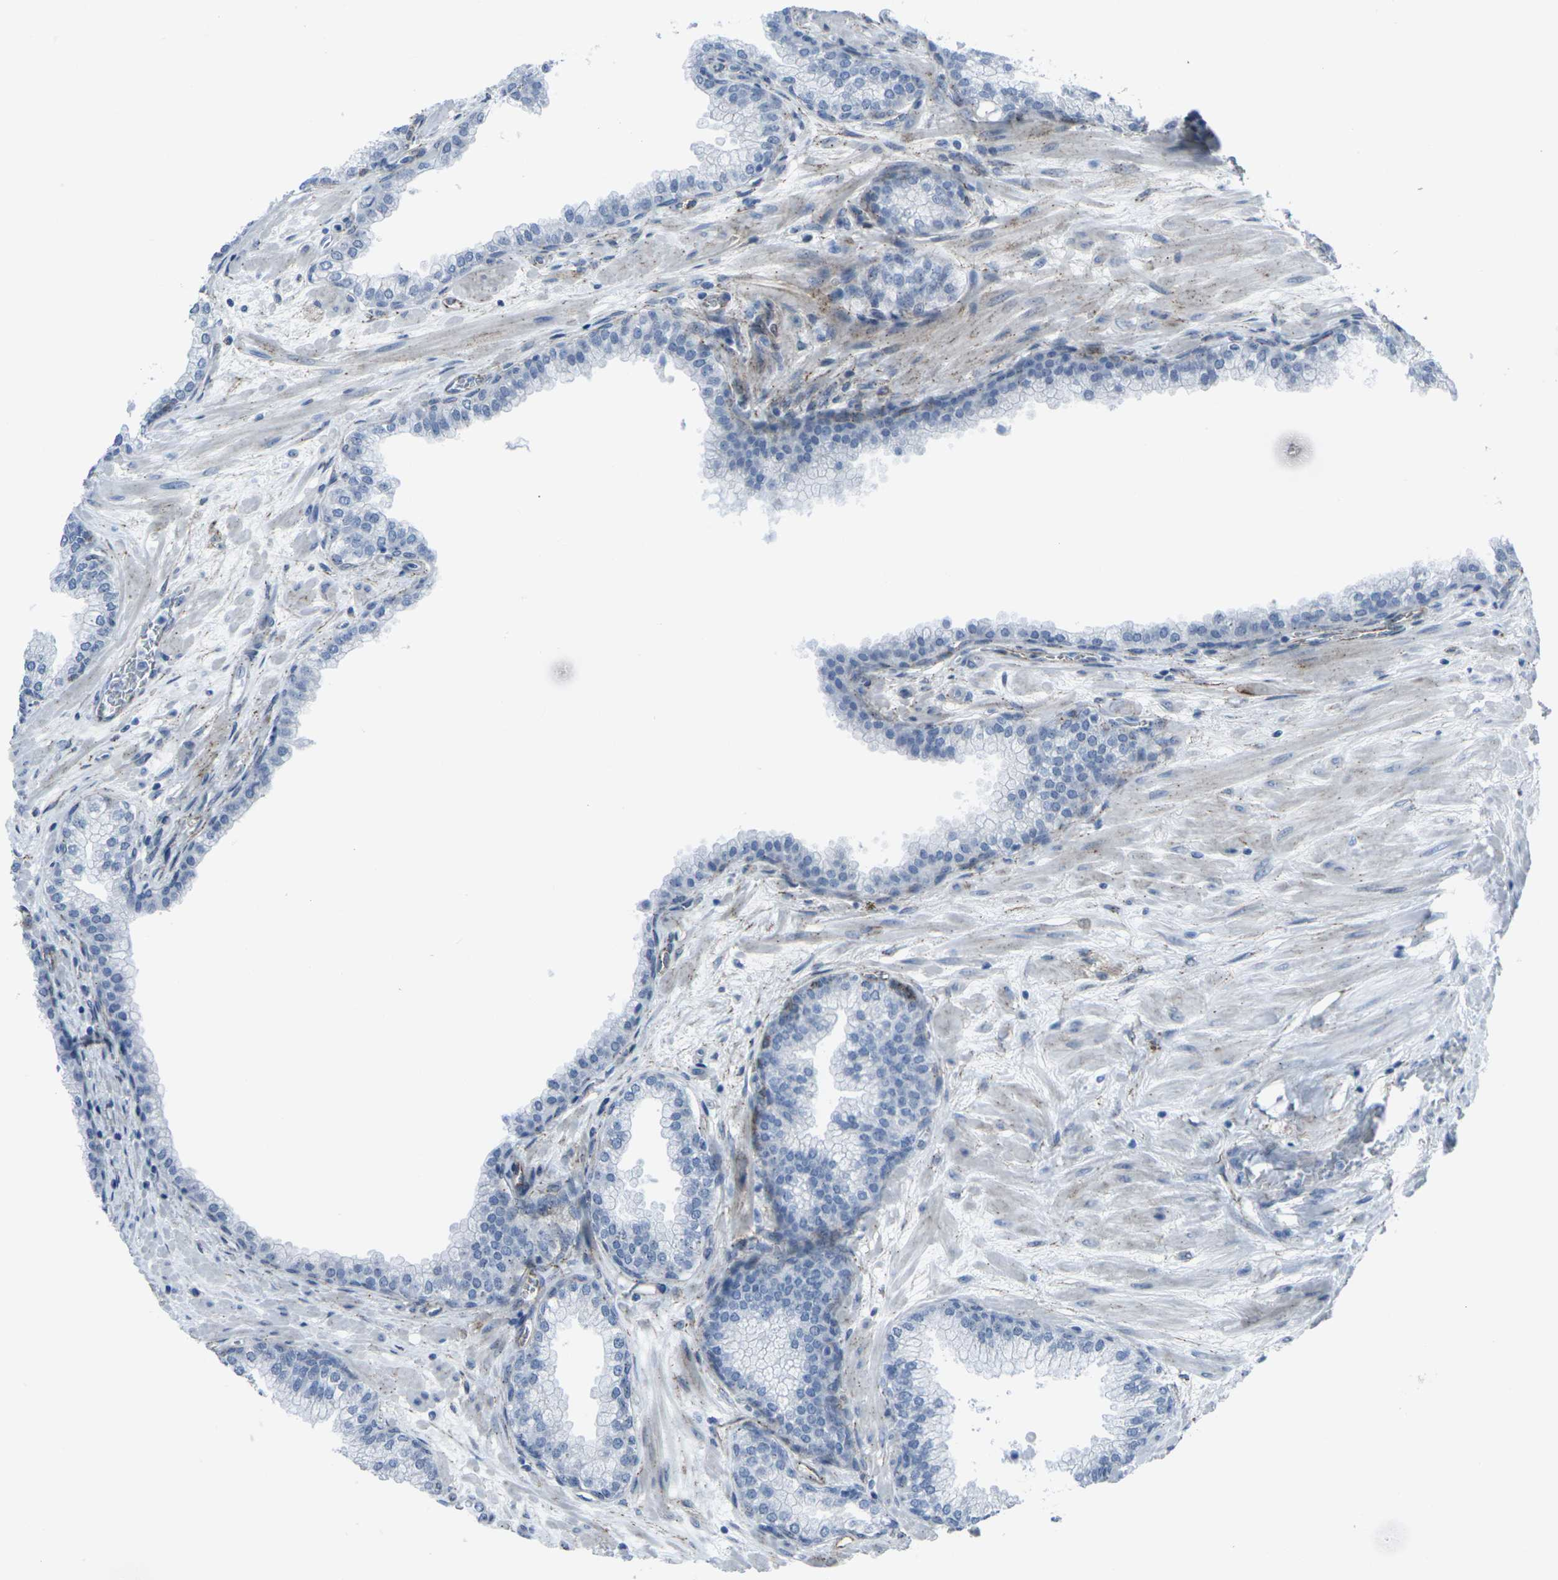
{"staining": {"intensity": "moderate", "quantity": "<25%", "location": "cytoplasmic/membranous"}, "tissue": "prostate", "cell_type": "Glandular cells", "image_type": "normal", "snomed": [{"axis": "morphology", "description": "Normal tissue, NOS"}, {"axis": "morphology", "description": "Urothelial carcinoma, Low grade"}, {"axis": "topography", "description": "Urinary bladder"}, {"axis": "topography", "description": "Prostate"}], "caption": "Prostate was stained to show a protein in brown. There is low levels of moderate cytoplasmic/membranous staining in about <25% of glandular cells. The staining was performed using DAB (3,3'-diaminobenzidine), with brown indicating positive protein expression. Nuclei are stained blue with hematoxylin.", "gene": "CDH11", "patient": {"sex": "male", "age": 60}}